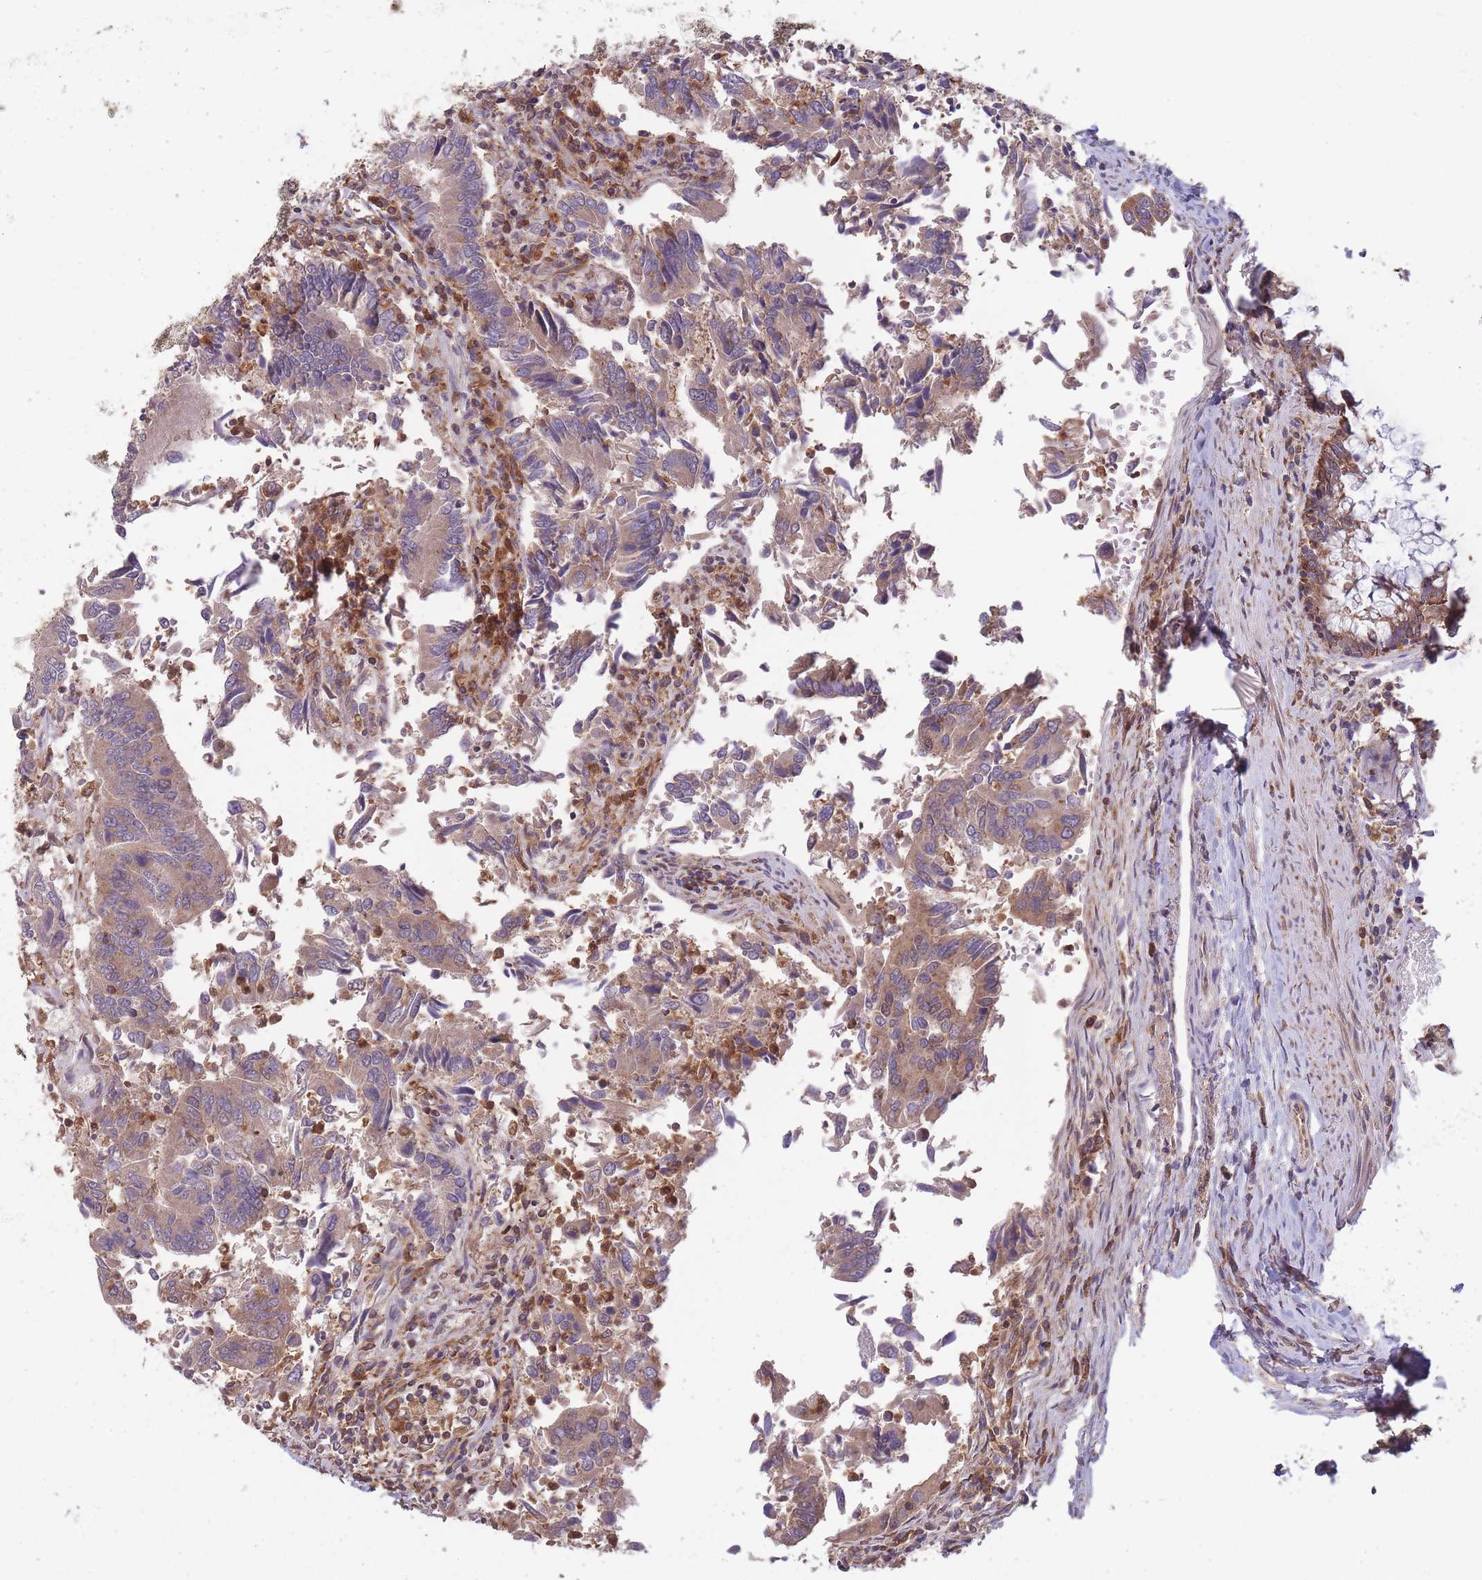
{"staining": {"intensity": "moderate", "quantity": ">75%", "location": "cytoplasmic/membranous"}, "tissue": "colorectal cancer", "cell_type": "Tumor cells", "image_type": "cancer", "snomed": [{"axis": "morphology", "description": "Adenocarcinoma, NOS"}, {"axis": "topography", "description": "Colon"}], "caption": "Immunohistochemical staining of human colorectal cancer reveals moderate cytoplasmic/membranous protein staining in about >75% of tumor cells.", "gene": "GMIP", "patient": {"sex": "female", "age": 67}}